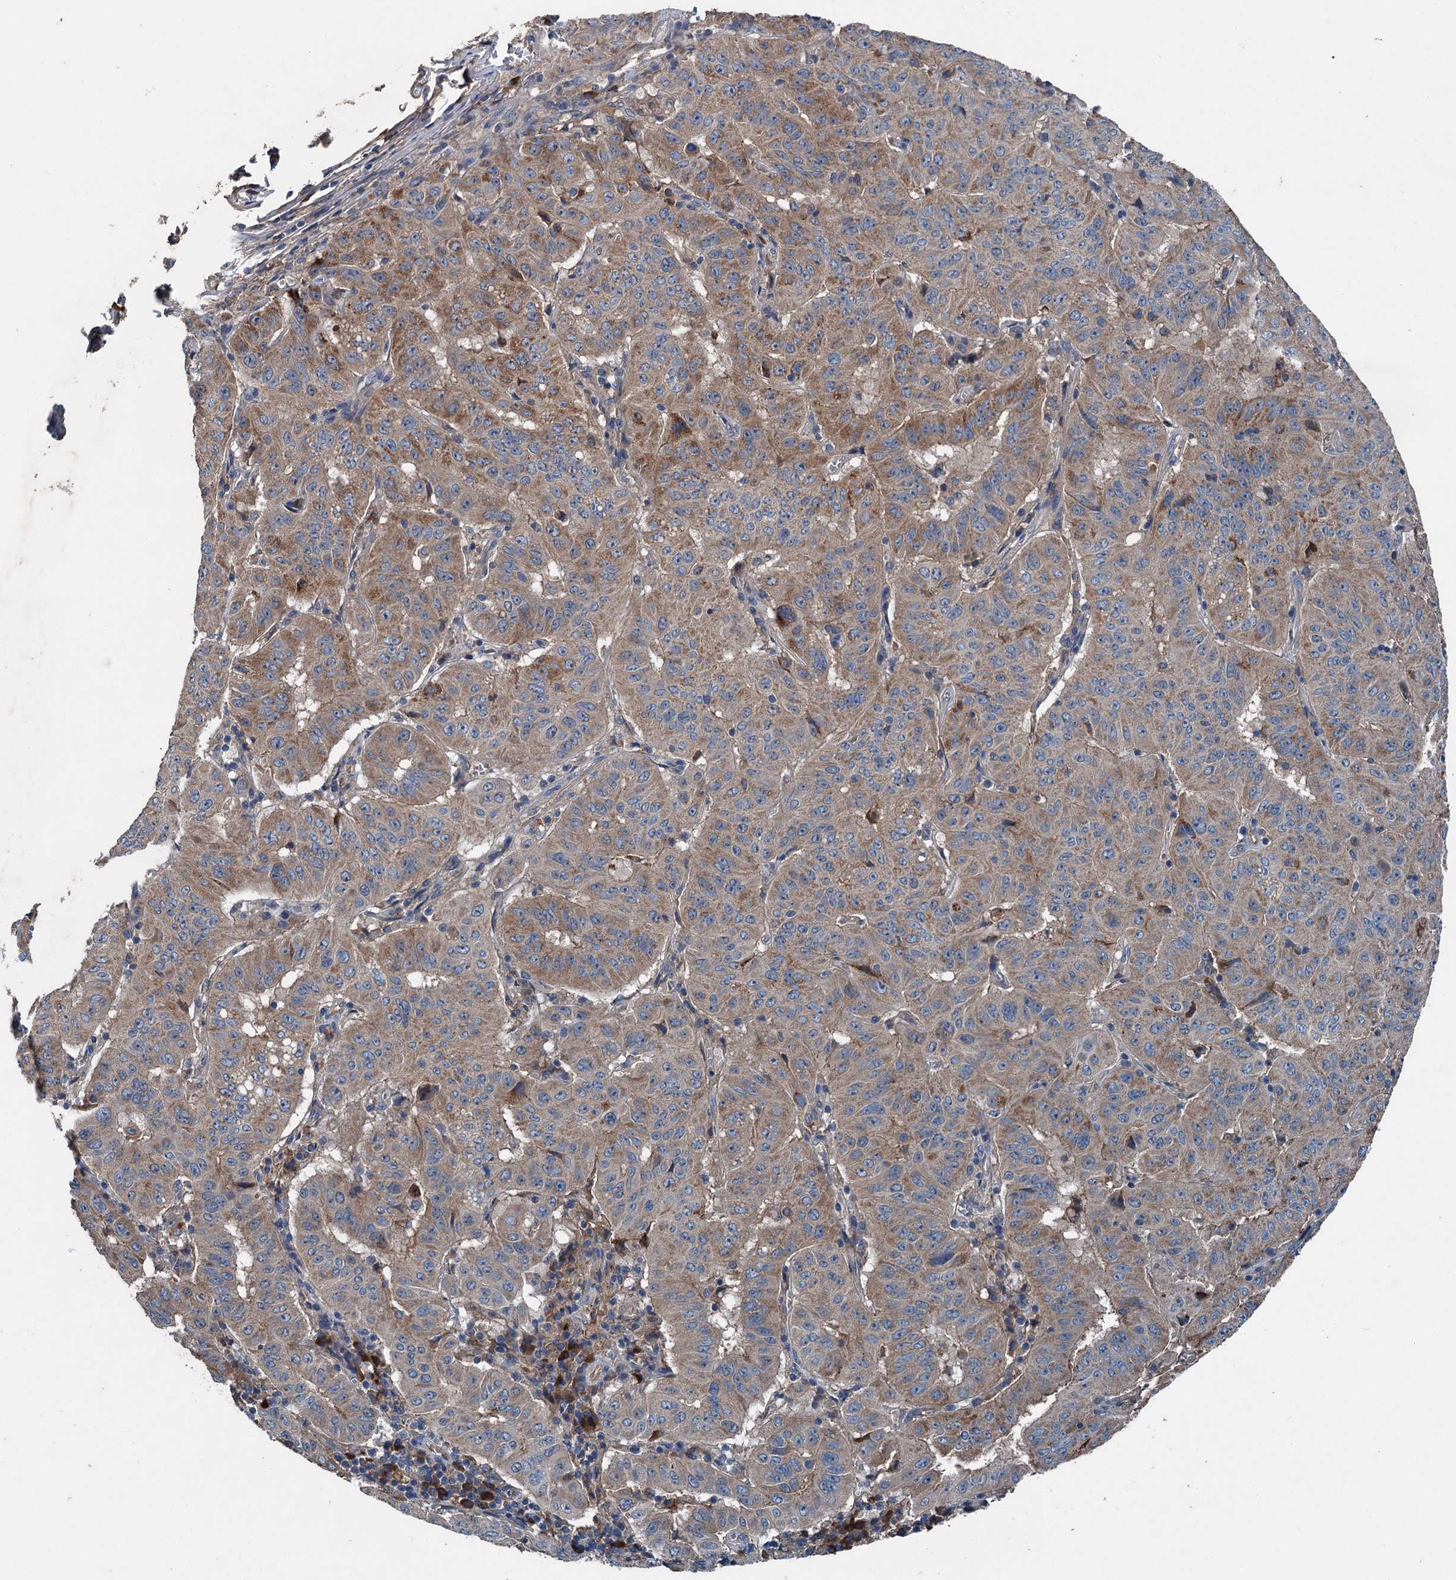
{"staining": {"intensity": "moderate", "quantity": "25%-75%", "location": "cytoplasmic/membranous"}, "tissue": "pancreatic cancer", "cell_type": "Tumor cells", "image_type": "cancer", "snomed": [{"axis": "morphology", "description": "Adenocarcinoma, NOS"}, {"axis": "topography", "description": "Pancreas"}], "caption": "Adenocarcinoma (pancreatic) tissue exhibits moderate cytoplasmic/membranous positivity in approximately 25%-75% of tumor cells The staining was performed using DAB (3,3'-diaminobenzidine), with brown indicating positive protein expression. Nuclei are stained blue with hematoxylin.", "gene": "PDSS1", "patient": {"sex": "male", "age": 63}}